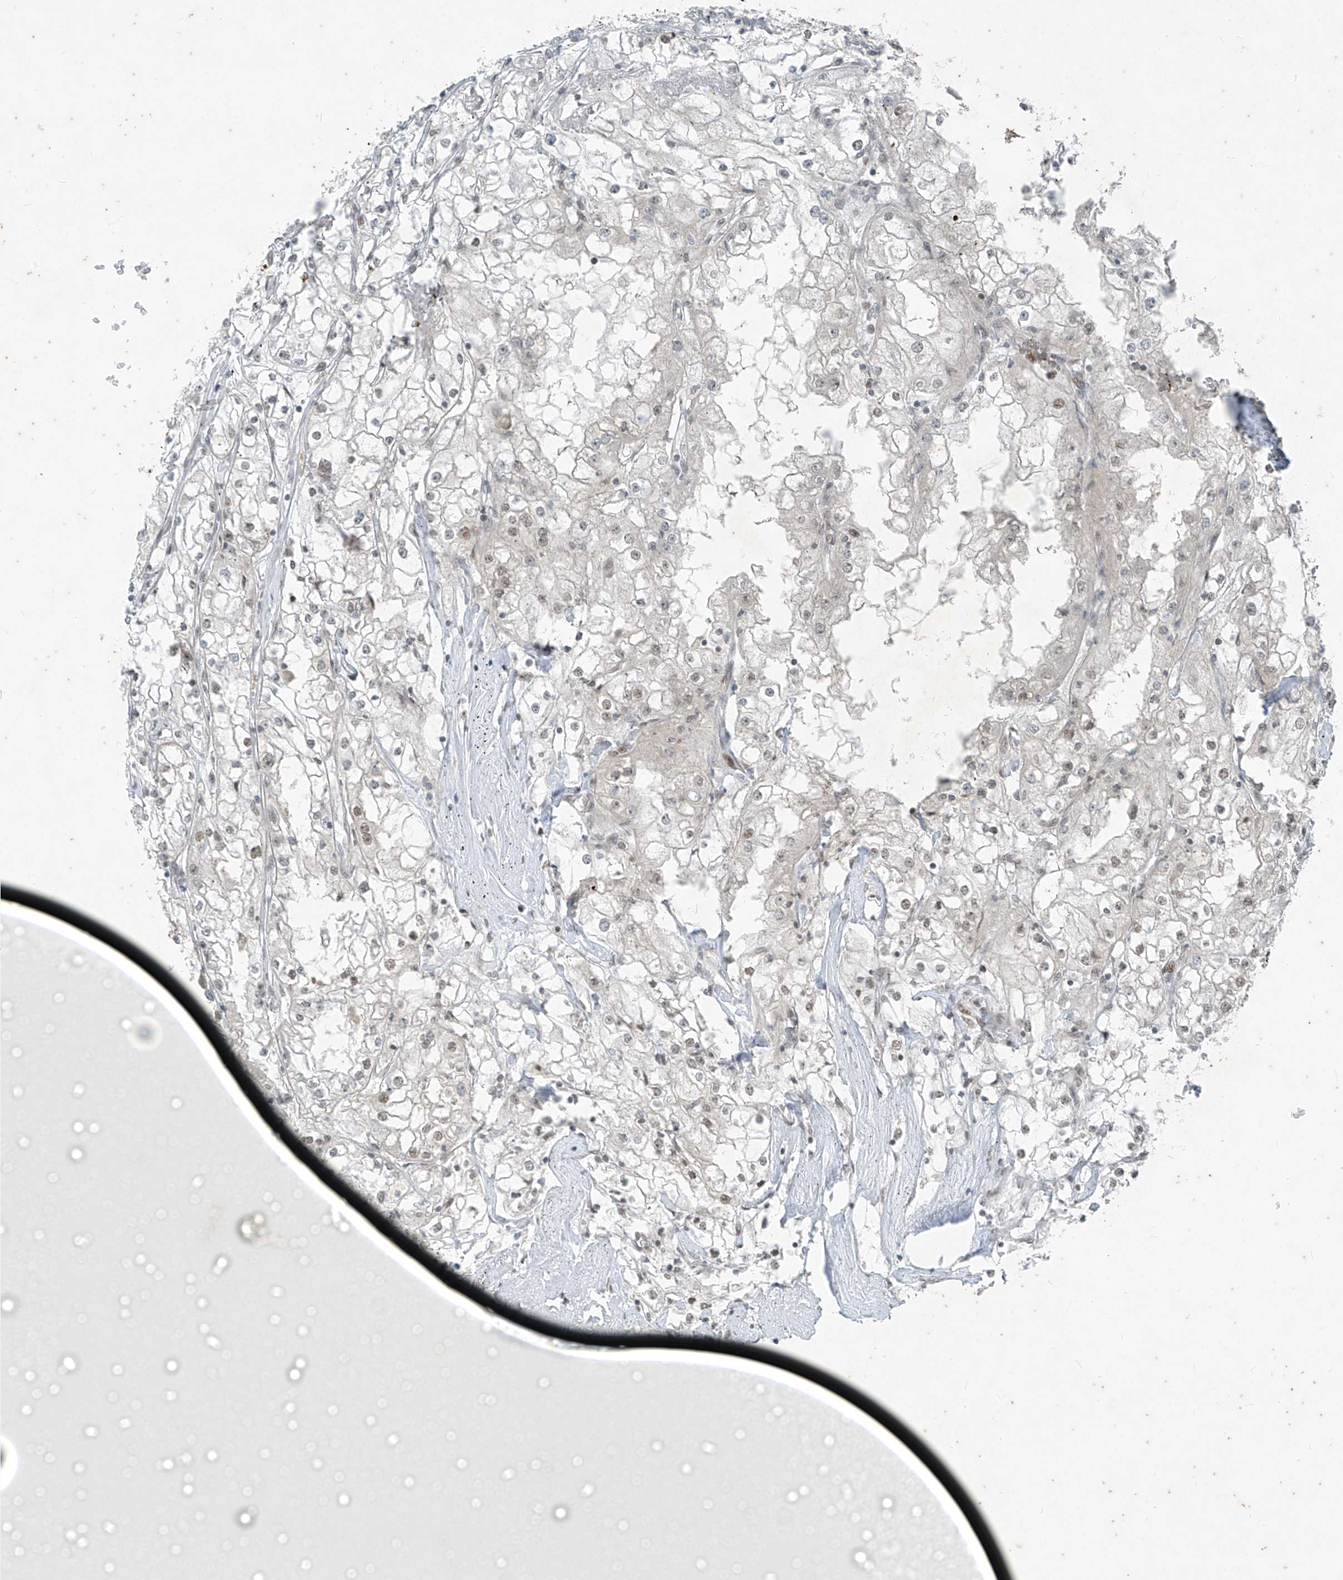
{"staining": {"intensity": "weak", "quantity": "25%-75%", "location": "nuclear"}, "tissue": "renal cancer", "cell_type": "Tumor cells", "image_type": "cancer", "snomed": [{"axis": "morphology", "description": "Adenocarcinoma, NOS"}, {"axis": "topography", "description": "Kidney"}], "caption": "IHC (DAB) staining of renal cancer shows weak nuclear protein expression in approximately 25%-75% of tumor cells. Immunohistochemistry (ihc) stains the protein of interest in brown and the nuclei are stained blue.", "gene": "ZNF354B", "patient": {"sex": "male", "age": 56}}